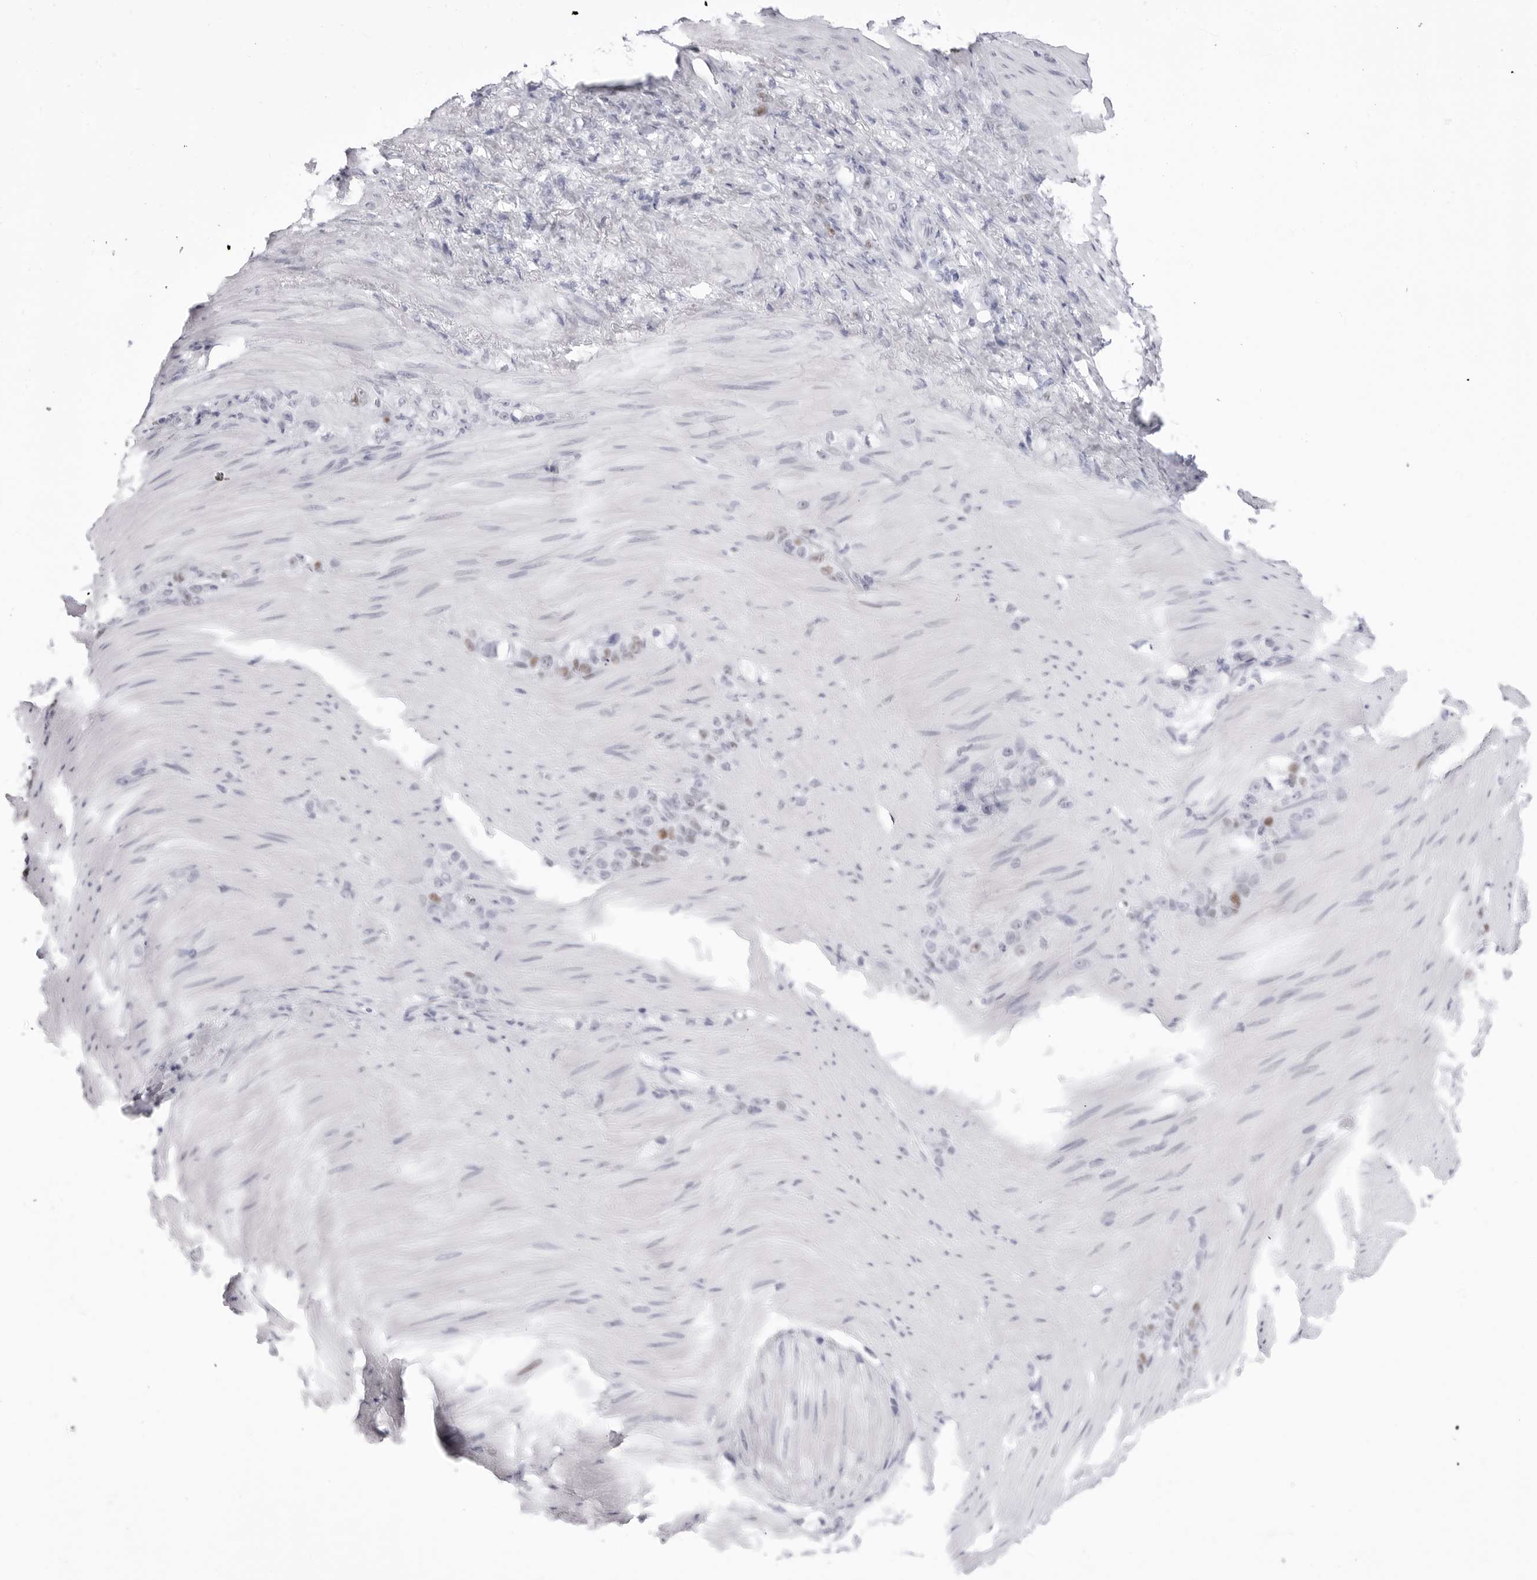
{"staining": {"intensity": "moderate", "quantity": "<25%", "location": "nuclear"}, "tissue": "stomach cancer", "cell_type": "Tumor cells", "image_type": "cancer", "snomed": [{"axis": "morphology", "description": "Normal tissue, NOS"}, {"axis": "morphology", "description": "Adenocarcinoma, NOS"}, {"axis": "topography", "description": "Stomach"}], "caption": "This histopathology image demonstrates stomach cancer (adenocarcinoma) stained with immunohistochemistry (IHC) to label a protein in brown. The nuclear of tumor cells show moderate positivity for the protein. Nuclei are counter-stained blue.", "gene": "NASP", "patient": {"sex": "male", "age": 82}}